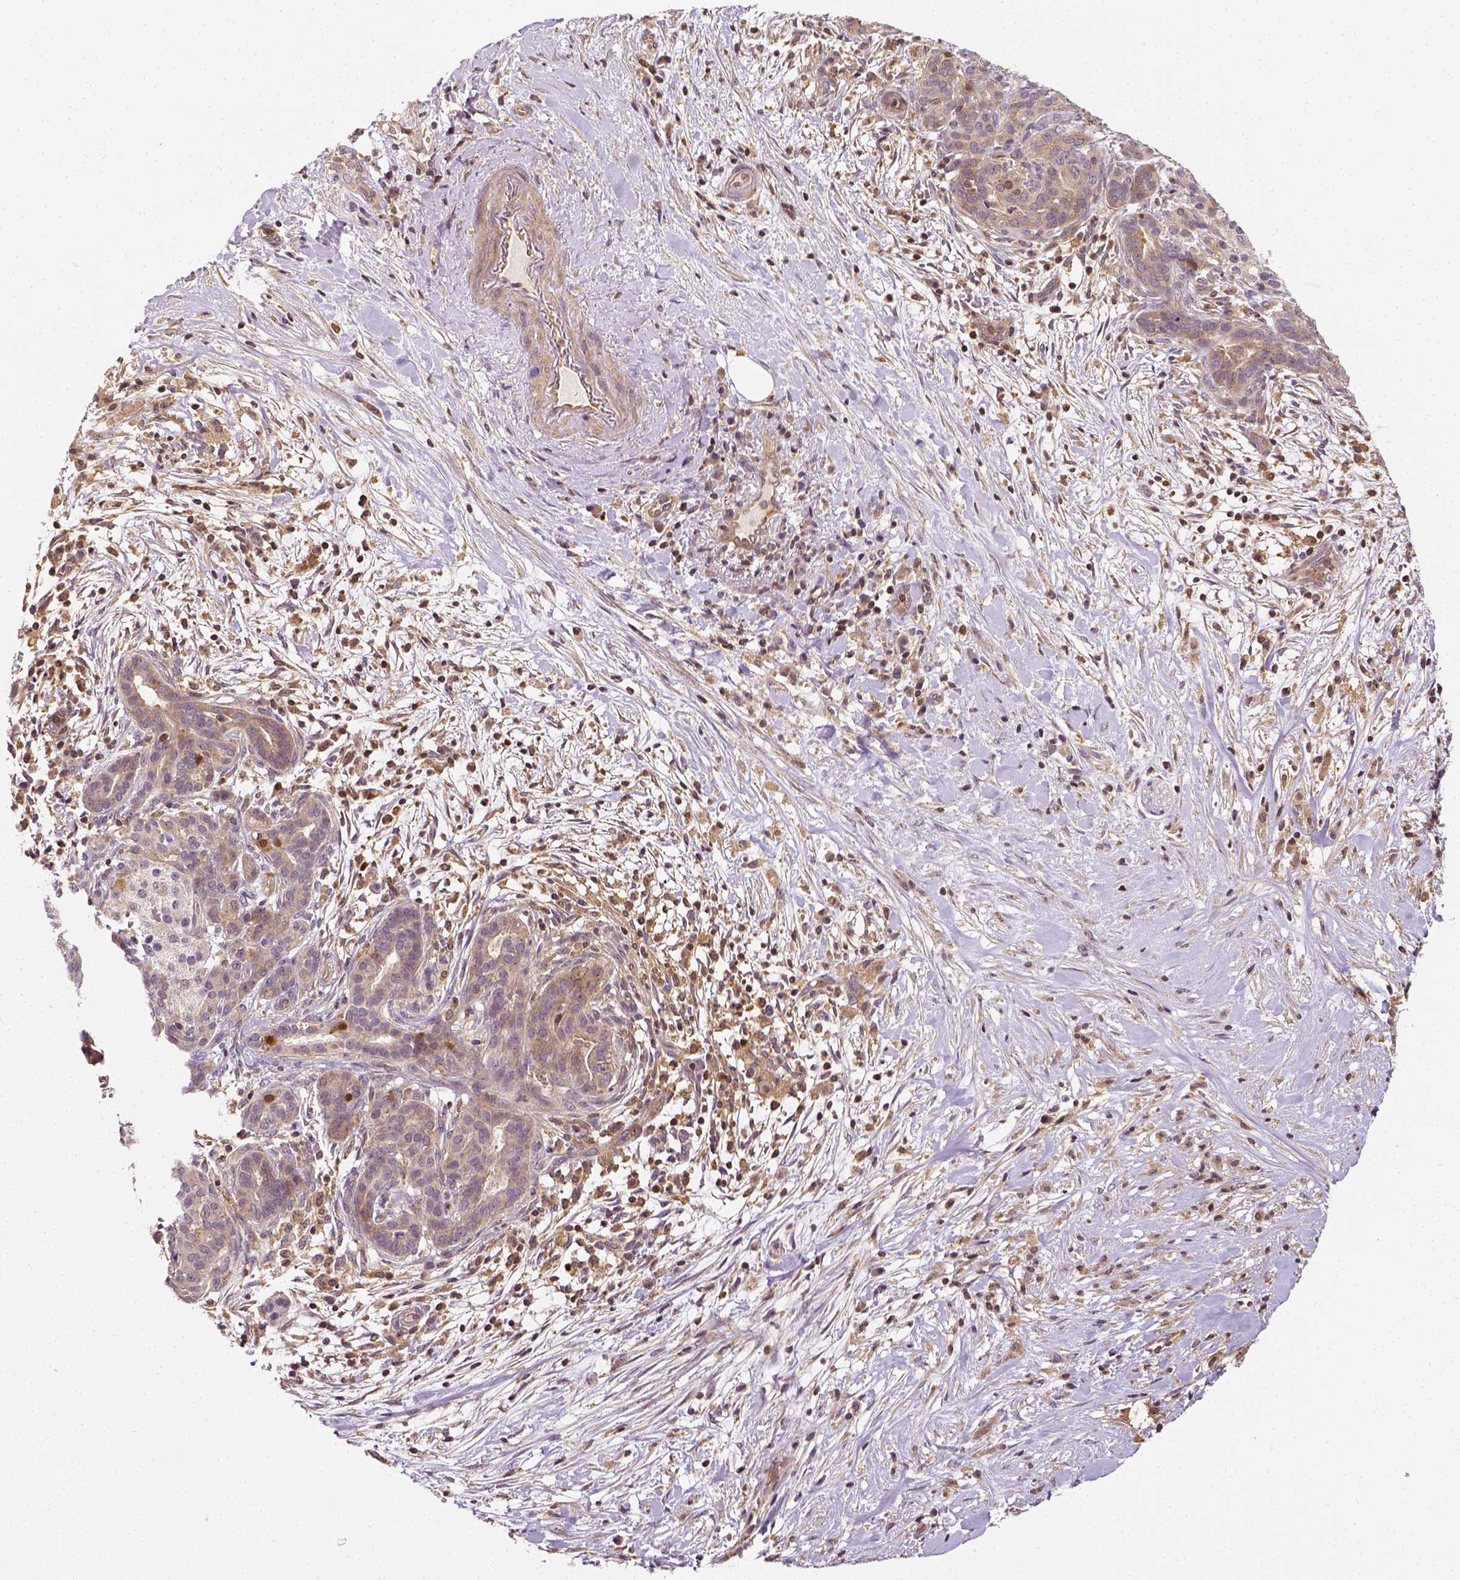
{"staining": {"intensity": "weak", "quantity": ">75%", "location": "cytoplasmic/membranous"}, "tissue": "pancreatic cancer", "cell_type": "Tumor cells", "image_type": "cancer", "snomed": [{"axis": "morphology", "description": "Adenocarcinoma, NOS"}, {"axis": "topography", "description": "Pancreas"}], "caption": "There is low levels of weak cytoplasmic/membranous staining in tumor cells of adenocarcinoma (pancreatic), as demonstrated by immunohistochemical staining (brown color).", "gene": "MATK", "patient": {"sex": "male", "age": 44}}